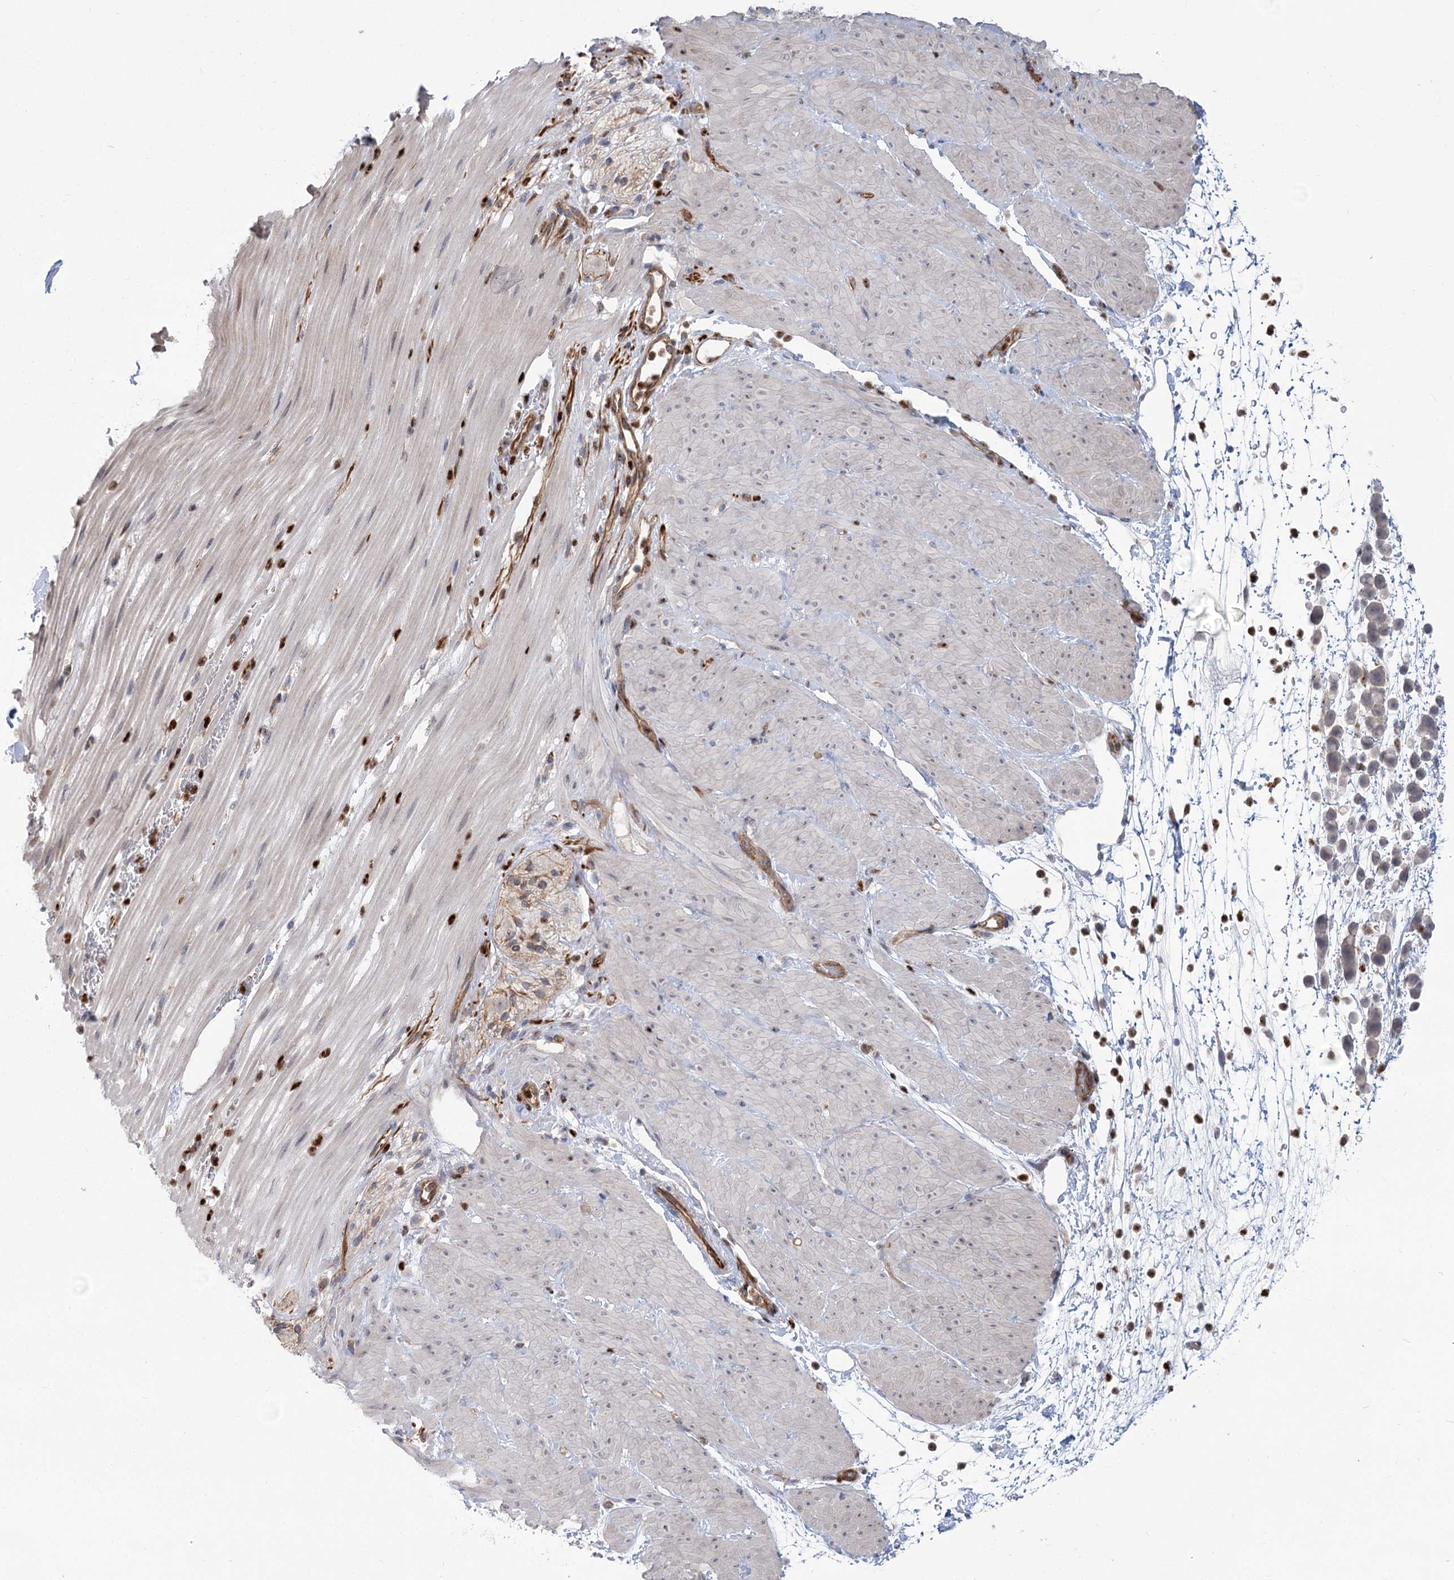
{"staining": {"intensity": "negative", "quantity": "none", "location": "none"}, "tissue": "pancreatic cancer", "cell_type": "Tumor cells", "image_type": "cancer", "snomed": [{"axis": "morphology", "description": "Normal tissue, NOS"}, {"axis": "morphology", "description": "Adenocarcinoma, NOS"}, {"axis": "topography", "description": "Pancreas"}], "caption": "Immunohistochemistry of pancreatic cancer demonstrates no expression in tumor cells.", "gene": "THAP6", "patient": {"sex": "female", "age": 64}}